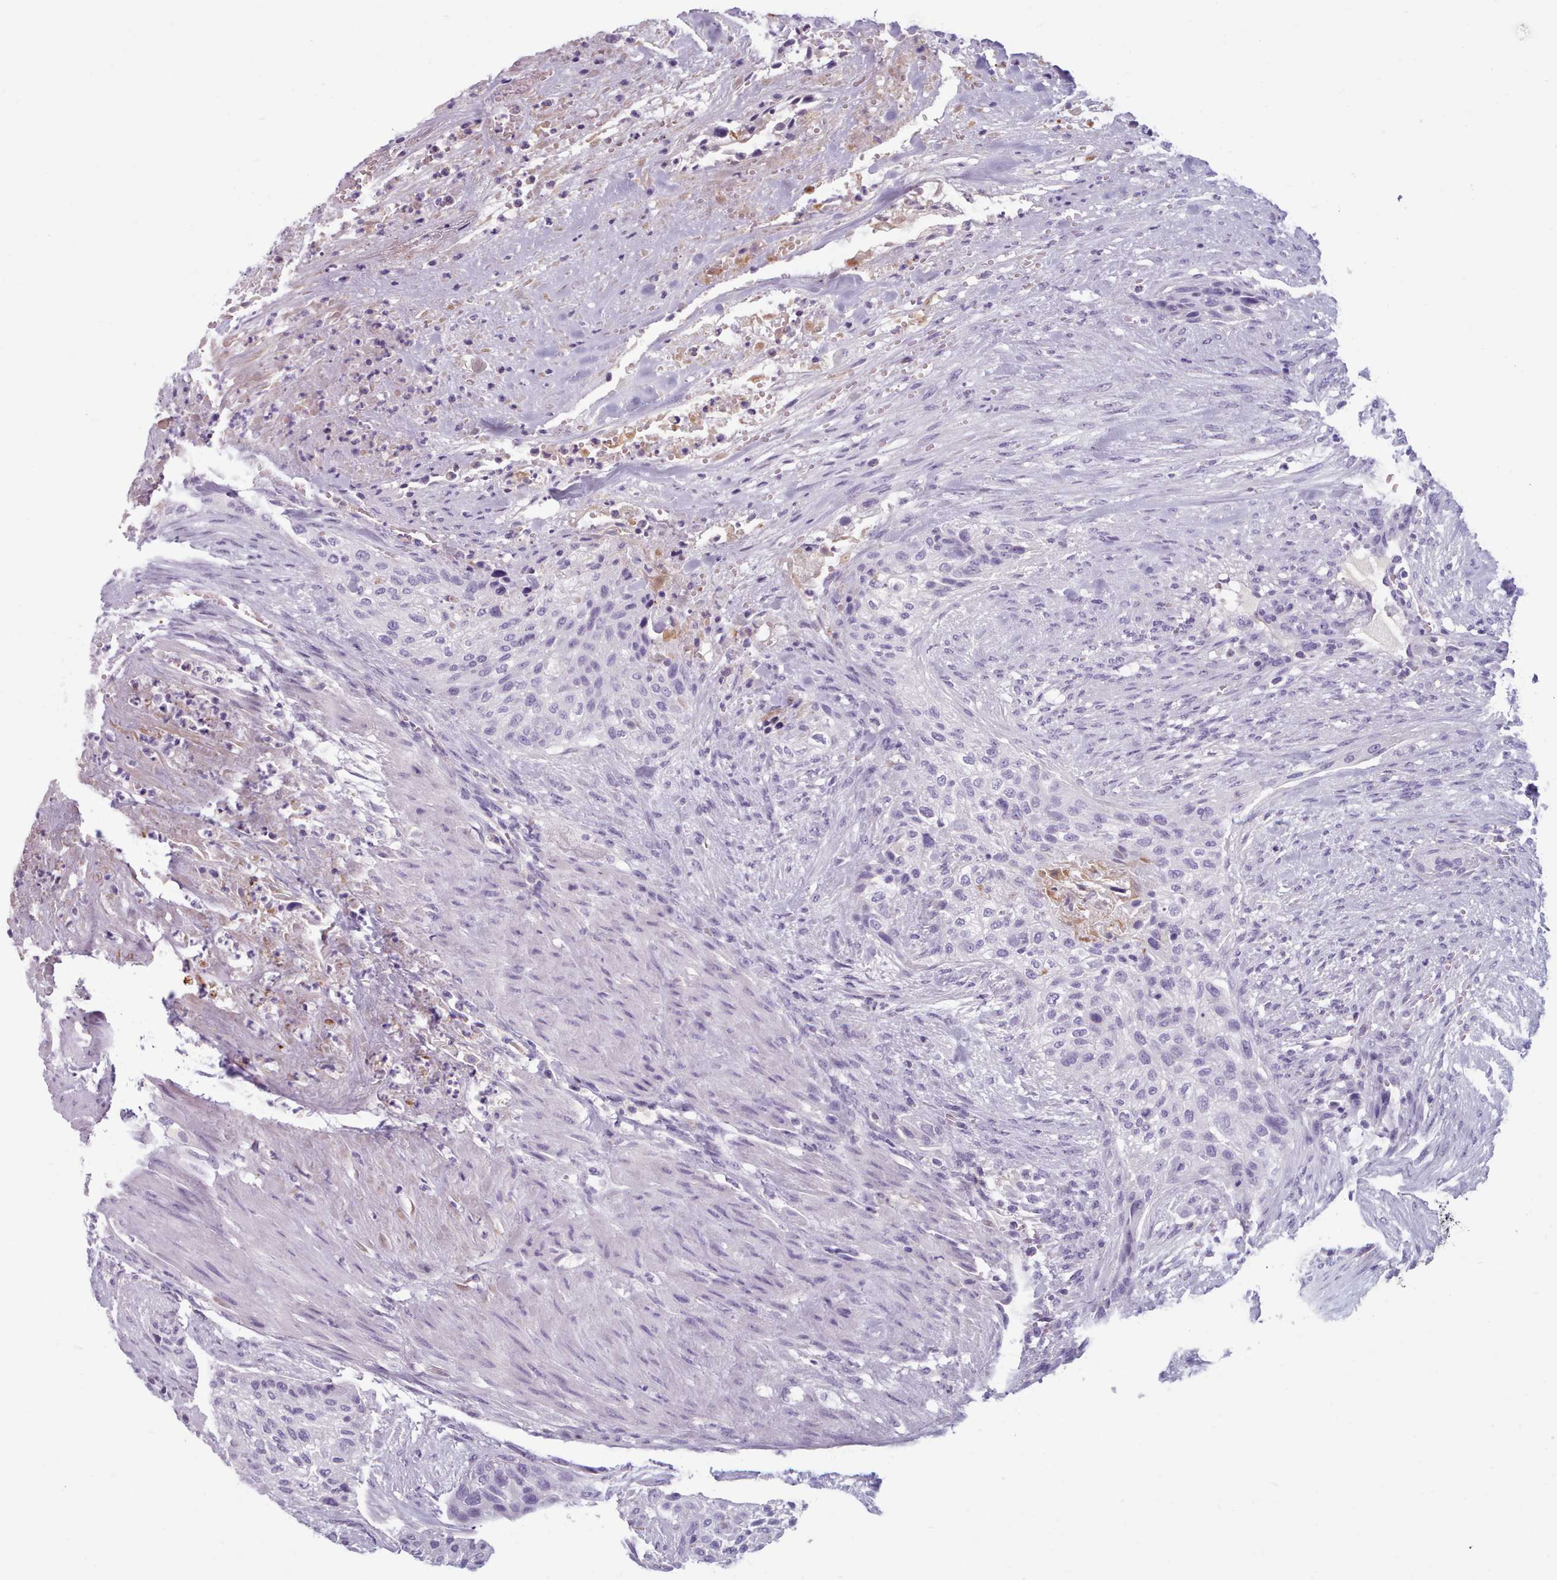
{"staining": {"intensity": "negative", "quantity": "none", "location": "none"}, "tissue": "urothelial cancer", "cell_type": "Tumor cells", "image_type": "cancer", "snomed": [{"axis": "morphology", "description": "Urothelial carcinoma, High grade"}, {"axis": "topography", "description": "Urinary bladder"}], "caption": "The photomicrograph reveals no significant expression in tumor cells of urothelial cancer.", "gene": "ZNF43", "patient": {"sex": "male", "age": 35}}